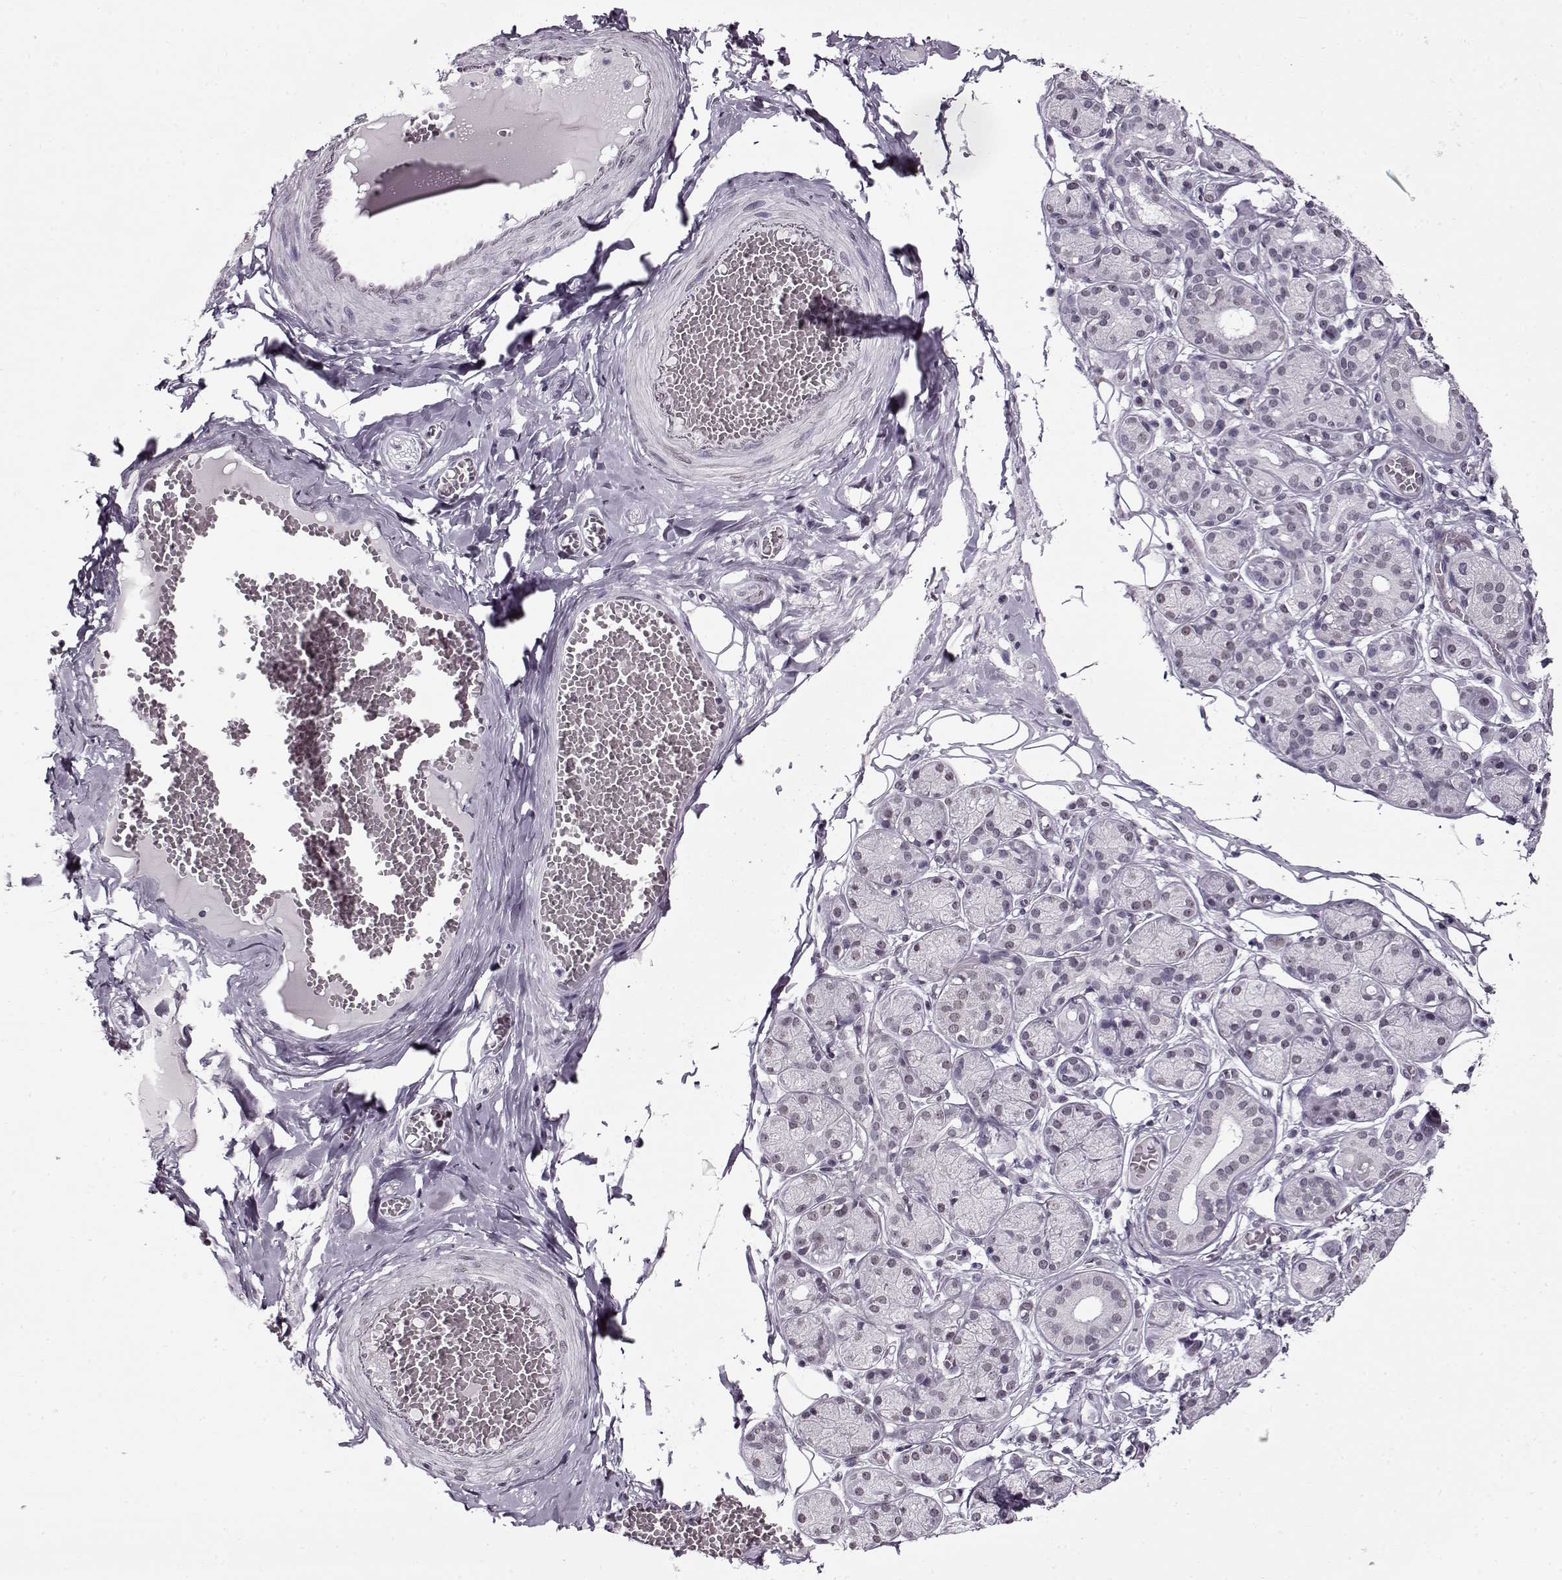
{"staining": {"intensity": "negative", "quantity": "none", "location": "none"}, "tissue": "salivary gland", "cell_type": "Glandular cells", "image_type": "normal", "snomed": [{"axis": "morphology", "description": "Normal tissue, NOS"}, {"axis": "topography", "description": "Salivary gland"}, {"axis": "topography", "description": "Peripheral nerve tissue"}], "caption": "This is an immunohistochemistry micrograph of normal salivary gland. There is no expression in glandular cells.", "gene": "PRMT8", "patient": {"sex": "male", "age": 71}}